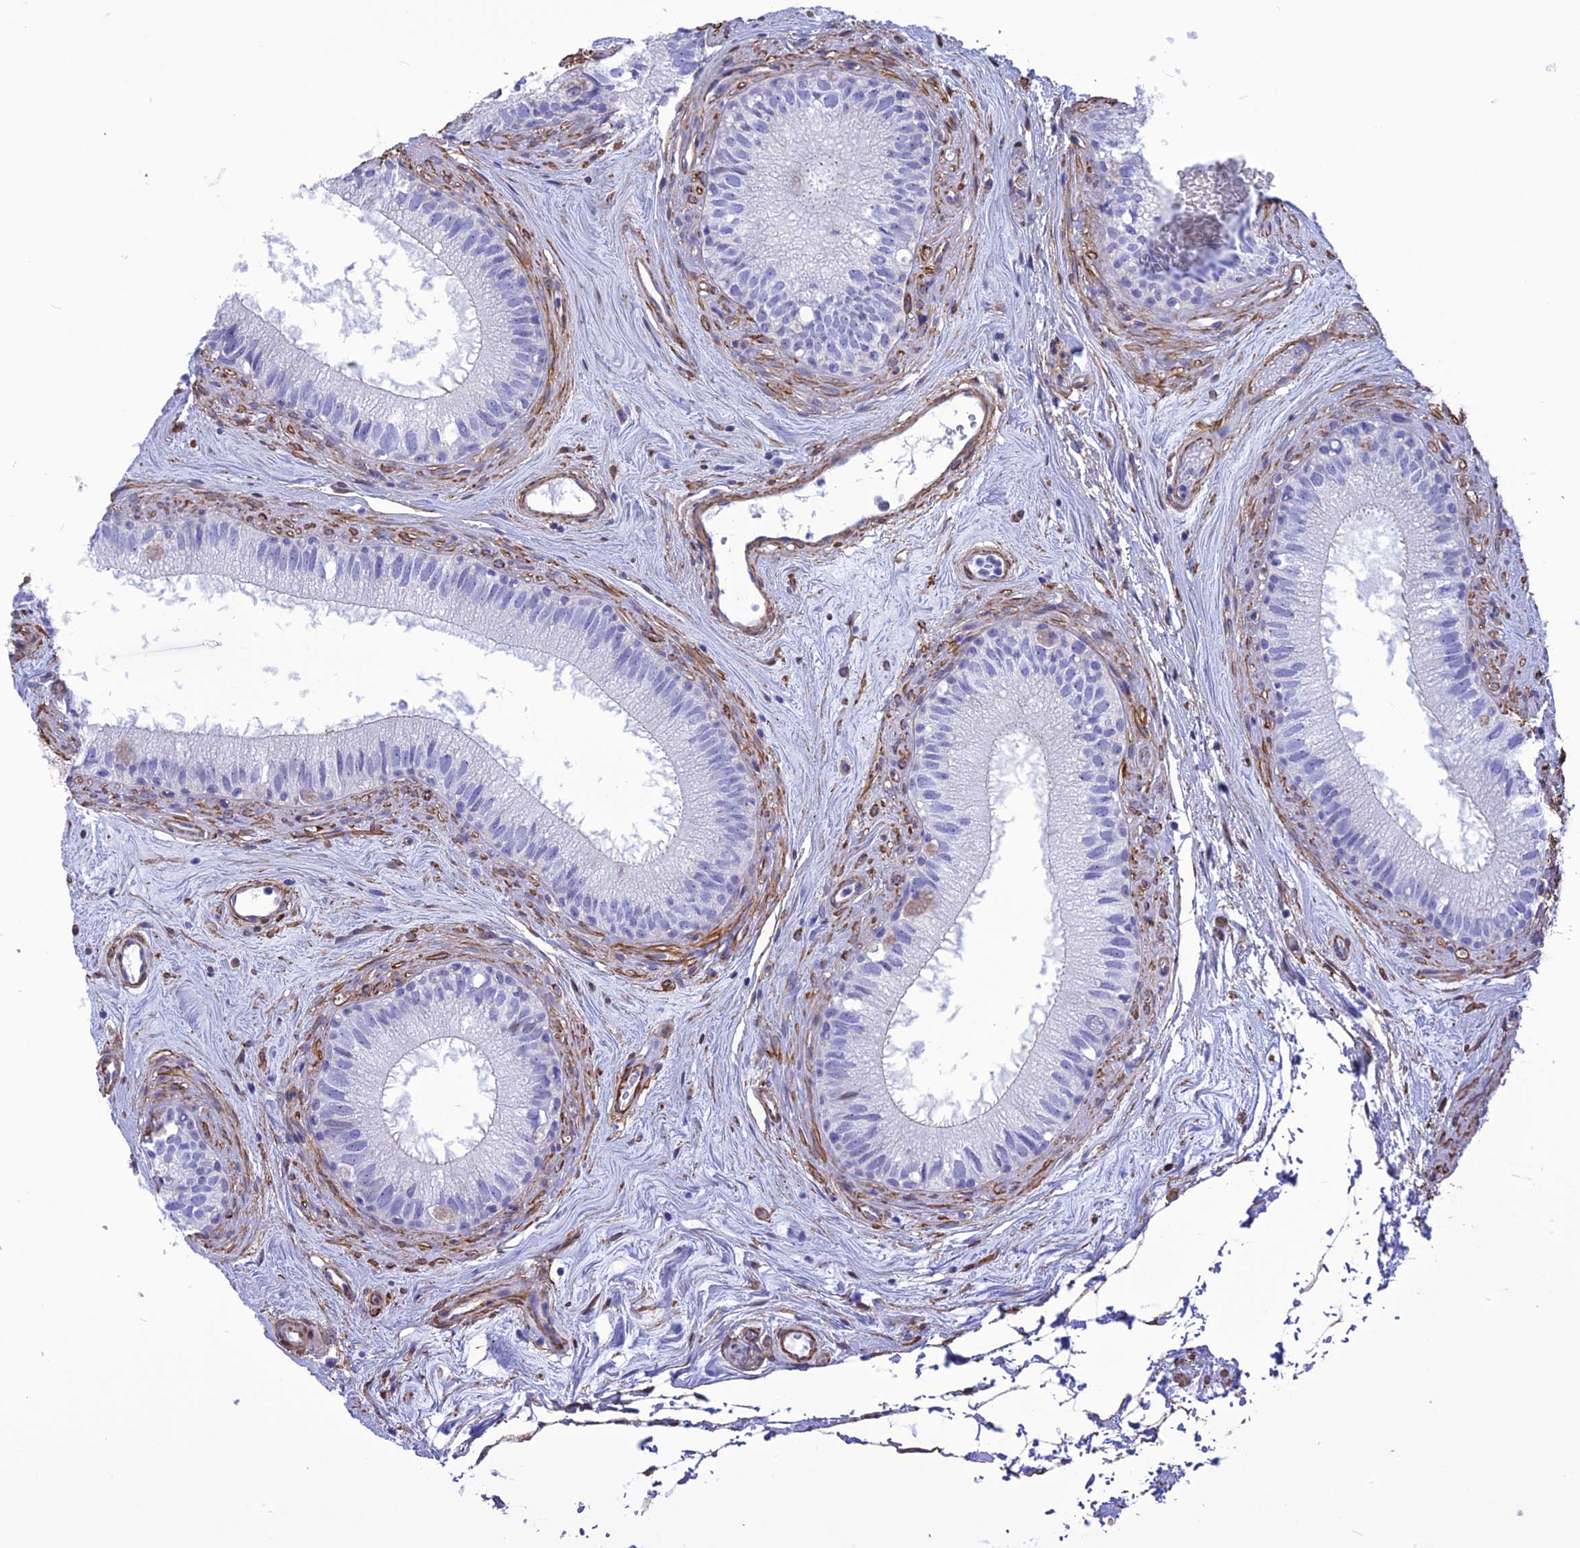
{"staining": {"intensity": "negative", "quantity": "none", "location": "none"}, "tissue": "epididymis", "cell_type": "Glandular cells", "image_type": "normal", "snomed": [{"axis": "morphology", "description": "Normal tissue, NOS"}, {"axis": "topography", "description": "Epididymis"}], "caption": "The photomicrograph displays no staining of glandular cells in normal epididymis.", "gene": "NKD1", "patient": {"sex": "male", "age": 71}}